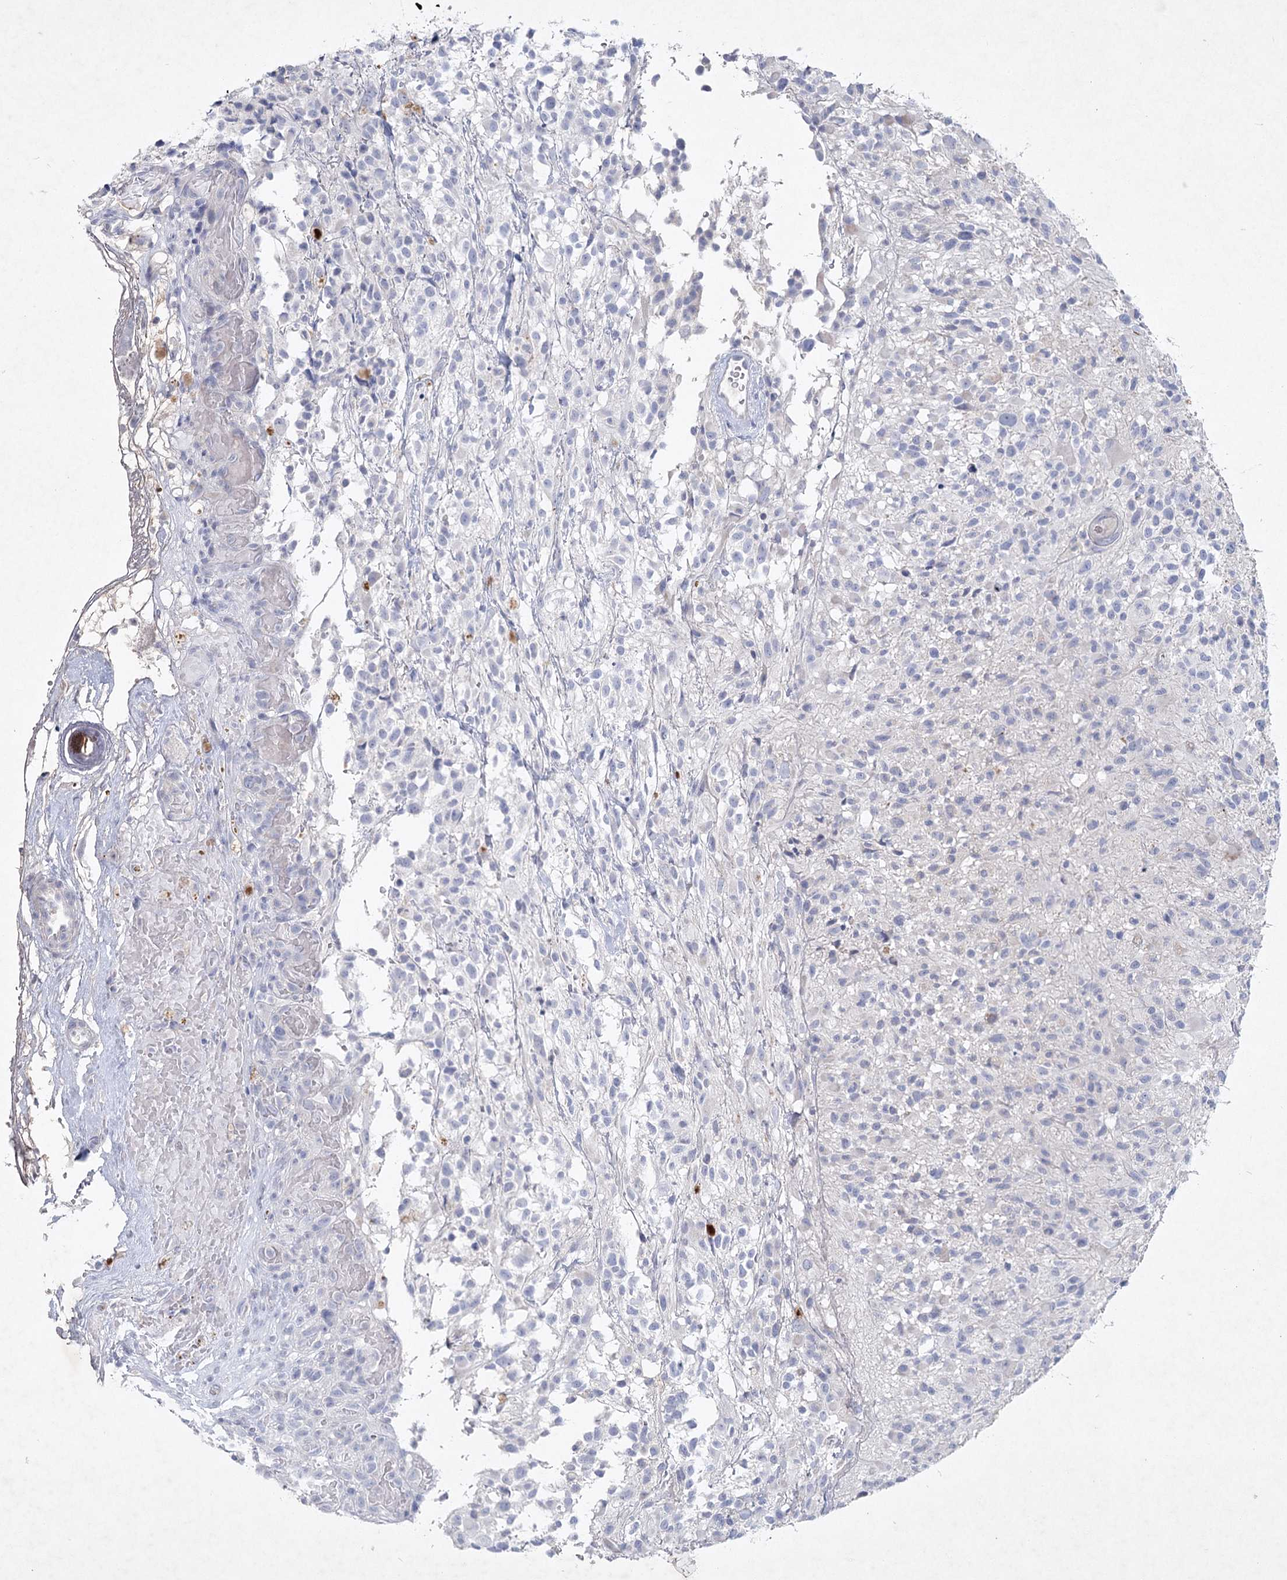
{"staining": {"intensity": "negative", "quantity": "none", "location": "none"}, "tissue": "glioma", "cell_type": "Tumor cells", "image_type": "cancer", "snomed": [{"axis": "morphology", "description": "Glioma, malignant, High grade"}, {"axis": "morphology", "description": "Glioblastoma, NOS"}, {"axis": "topography", "description": "Brain"}], "caption": "Glioma was stained to show a protein in brown. There is no significant positivity in tumor cells. (DAB (3,3'-diaminobenzidine) IHC visualized using brightfield microscopy, high magnification).", "gene": "MAP3K13", "patient": {"sex": "male", "age": 60}}